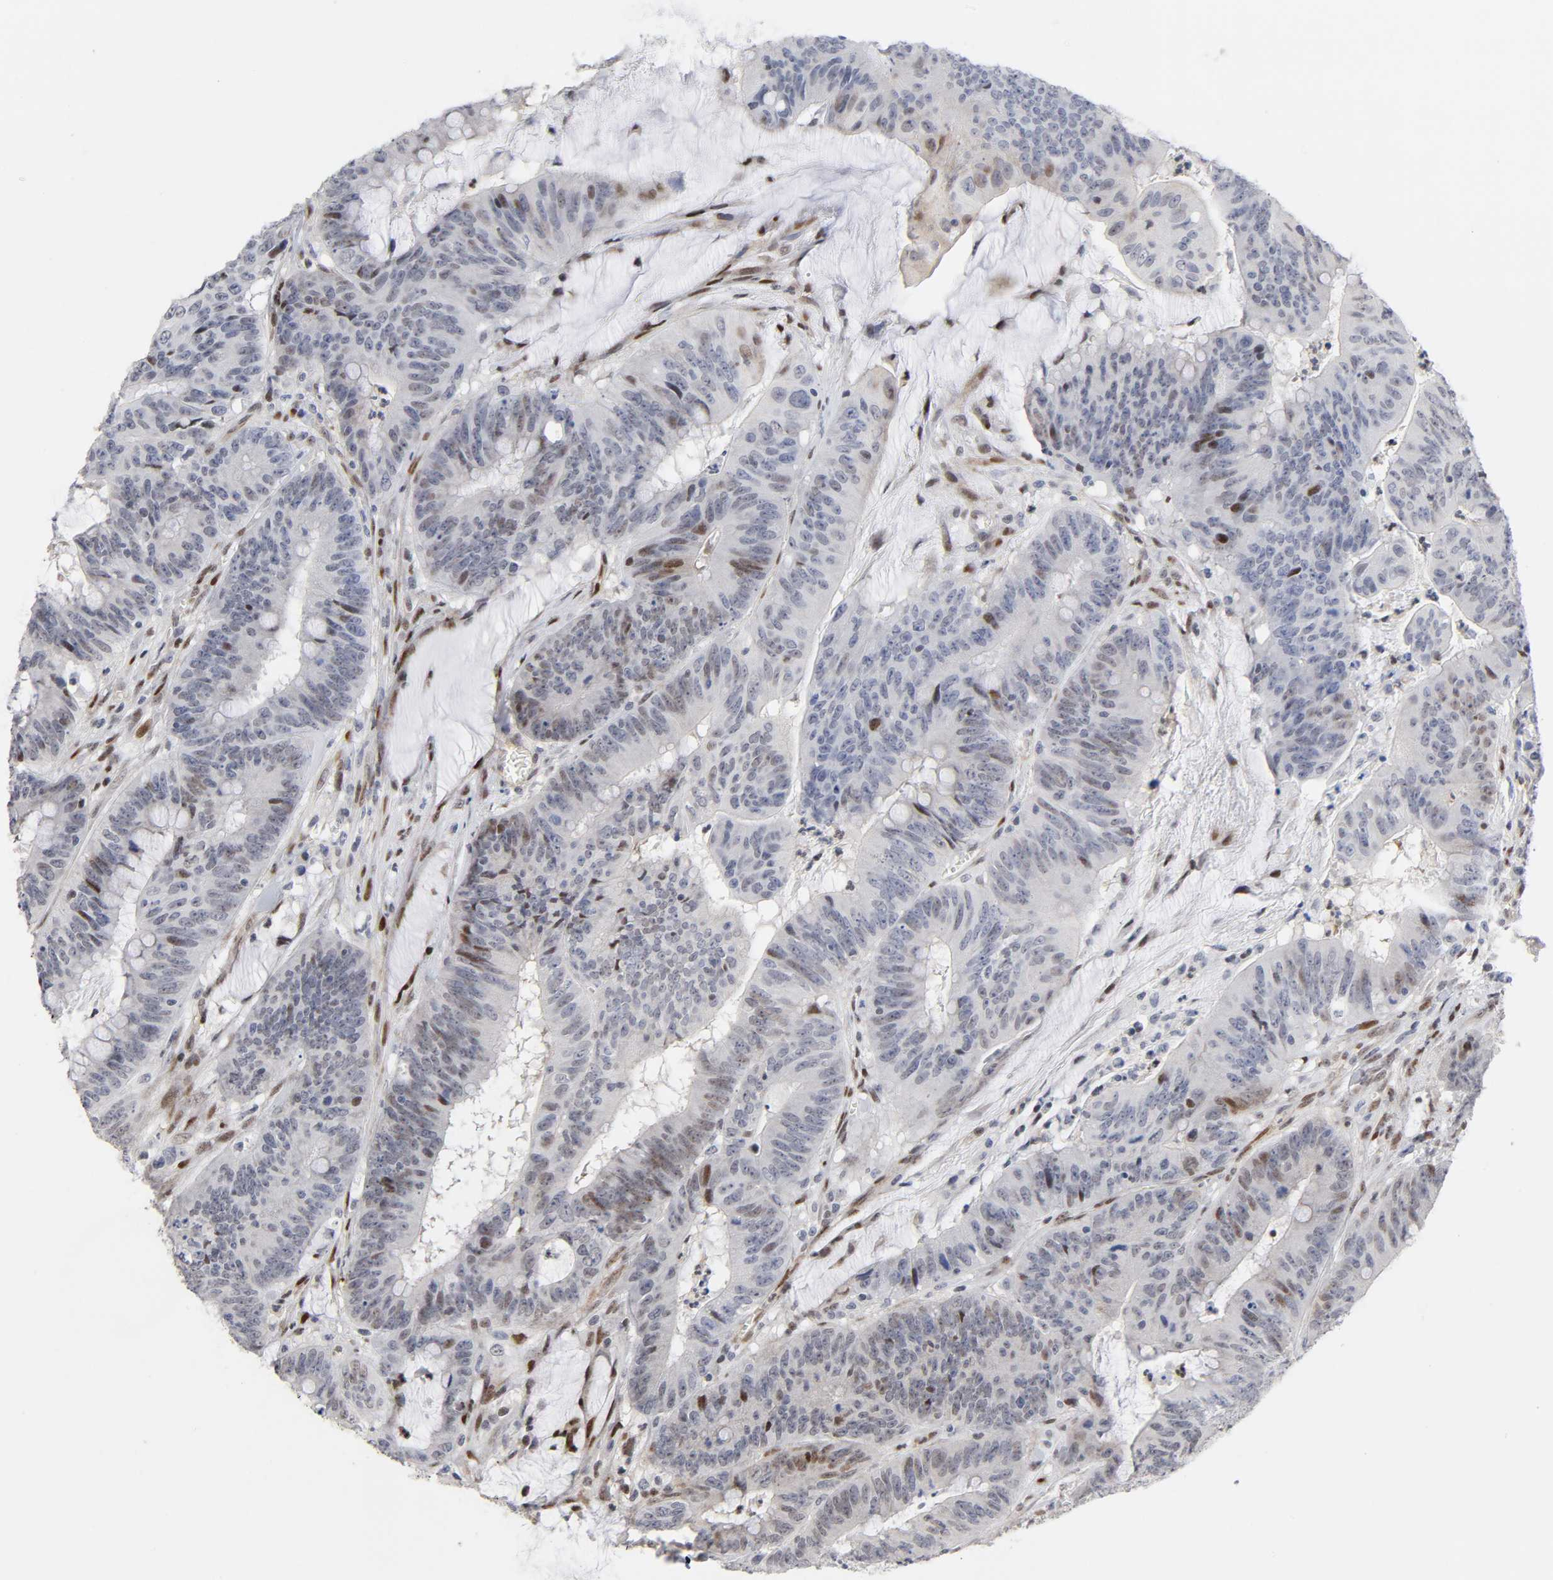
{"staining": {"intensity": "moderate", "quantity": "25%-75%", "location": "nuclear"}, "tissue": "colorectal cancer", "cell_type": "Tumor cells", "image_type": "cancer", "snomed": [{"axis": "morphology", "description": "Adenocarcinoma, NOS"}, {"axis": "topography", "description": "Colon"}], "caption": "Colorectal adenocarcinoma stained with a brown dye displays moderate nuclear positive staining in about 25%-75% of tumor cells.", "gene": "STK38", "patient": {"sex": "male", "age": 45}}